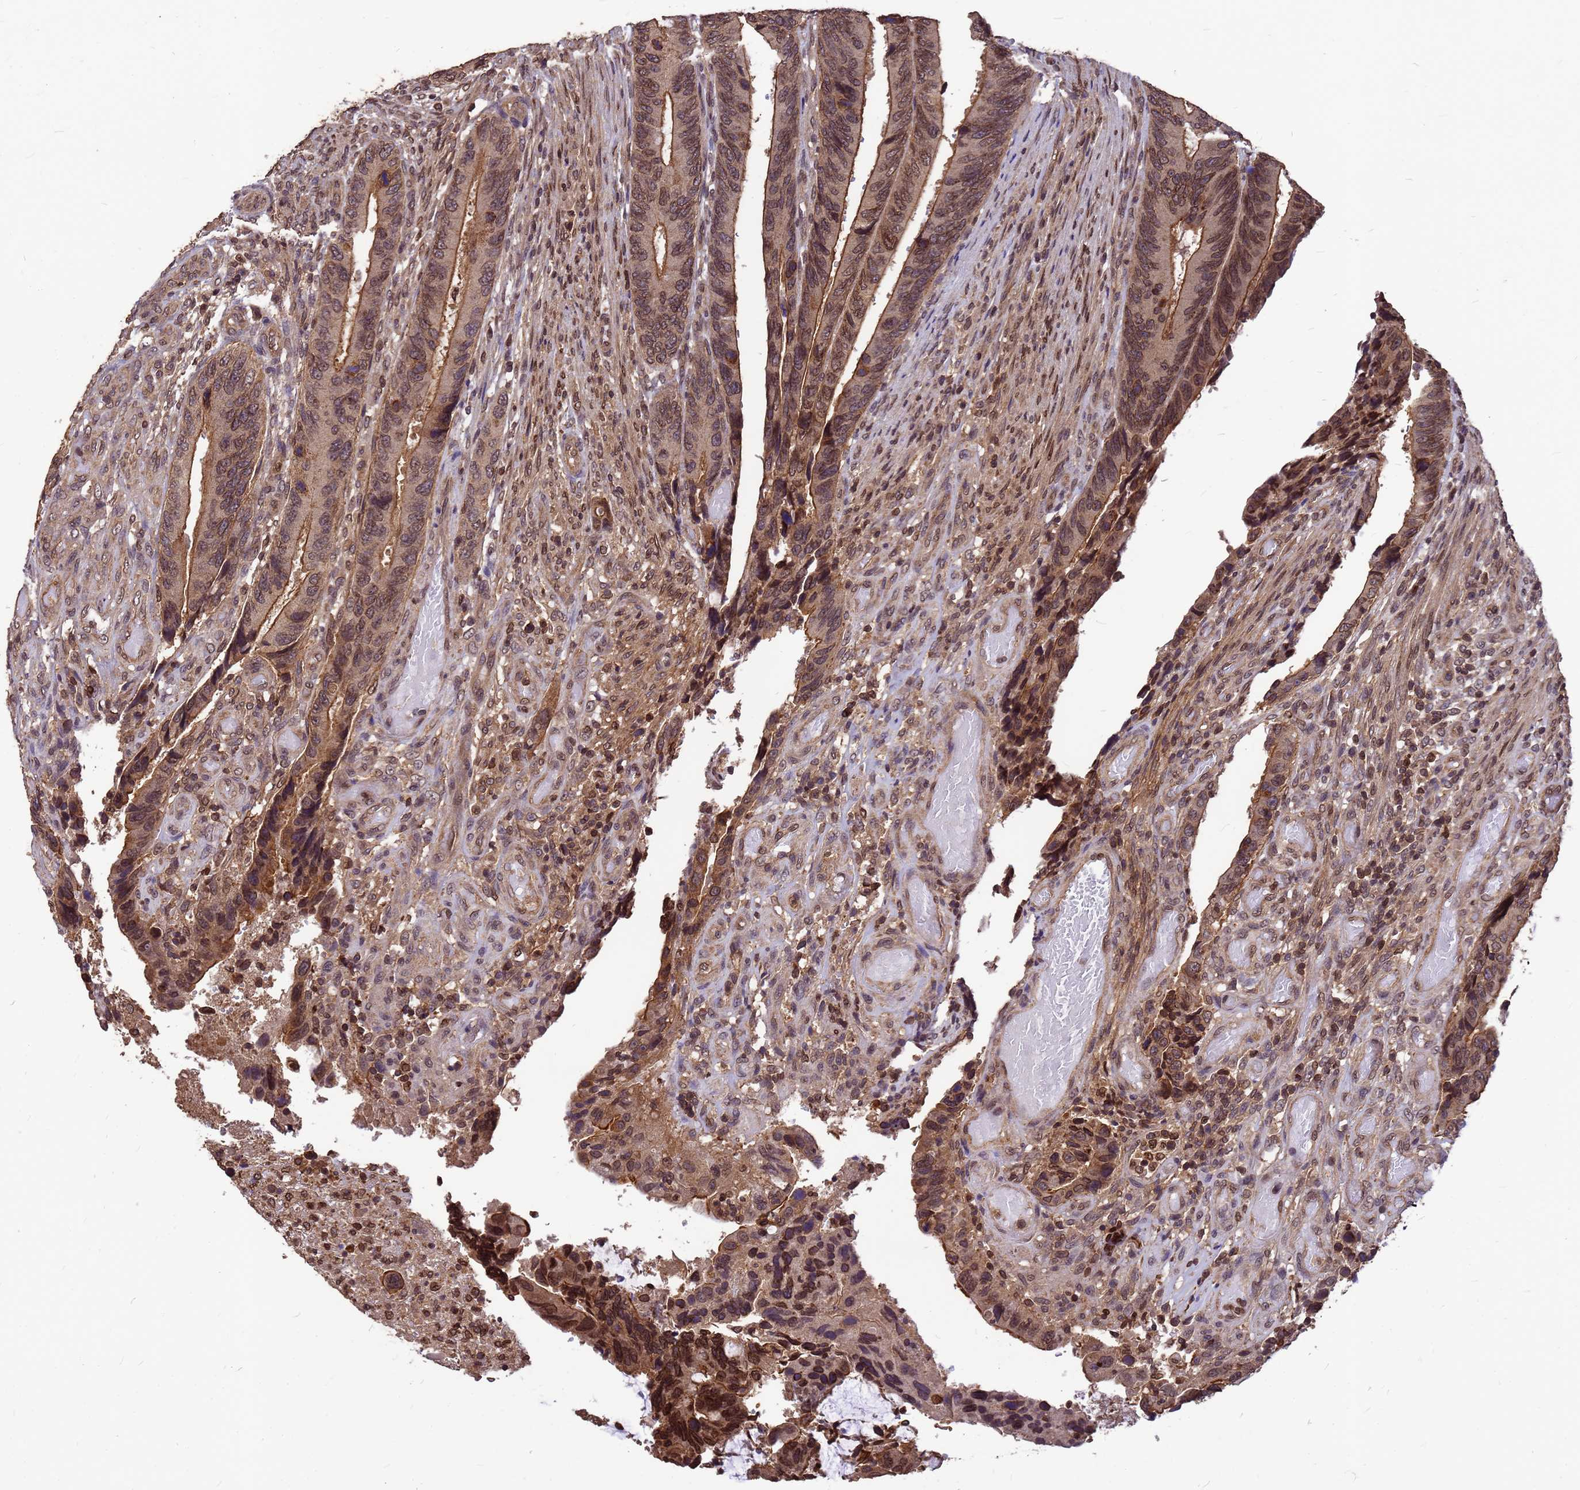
{"staining": {"intensity": "moderate", "quantity": "25%-75%", "location": "cytoplasmic/membranous,nuclear"}, "tissue": "colorectal cancer", "cell_type": "Tumor cells", "image_type": "cancer", "snomed": [{"axis": "morphology", "description": "Adenocarcinoma, NOS"}, {"axis": "topography", "description": "Colon"}], "caption": "Immunohistochemistry of colorectal cancer (adenocarcinoma) exhibits medium levels of moderate cytoplasmic/membranous and nuclear positivity in approximately 25%-75% of tumor cells.", "gene": "C1orf35", "patient": {"sex": "male", "age": 87}}